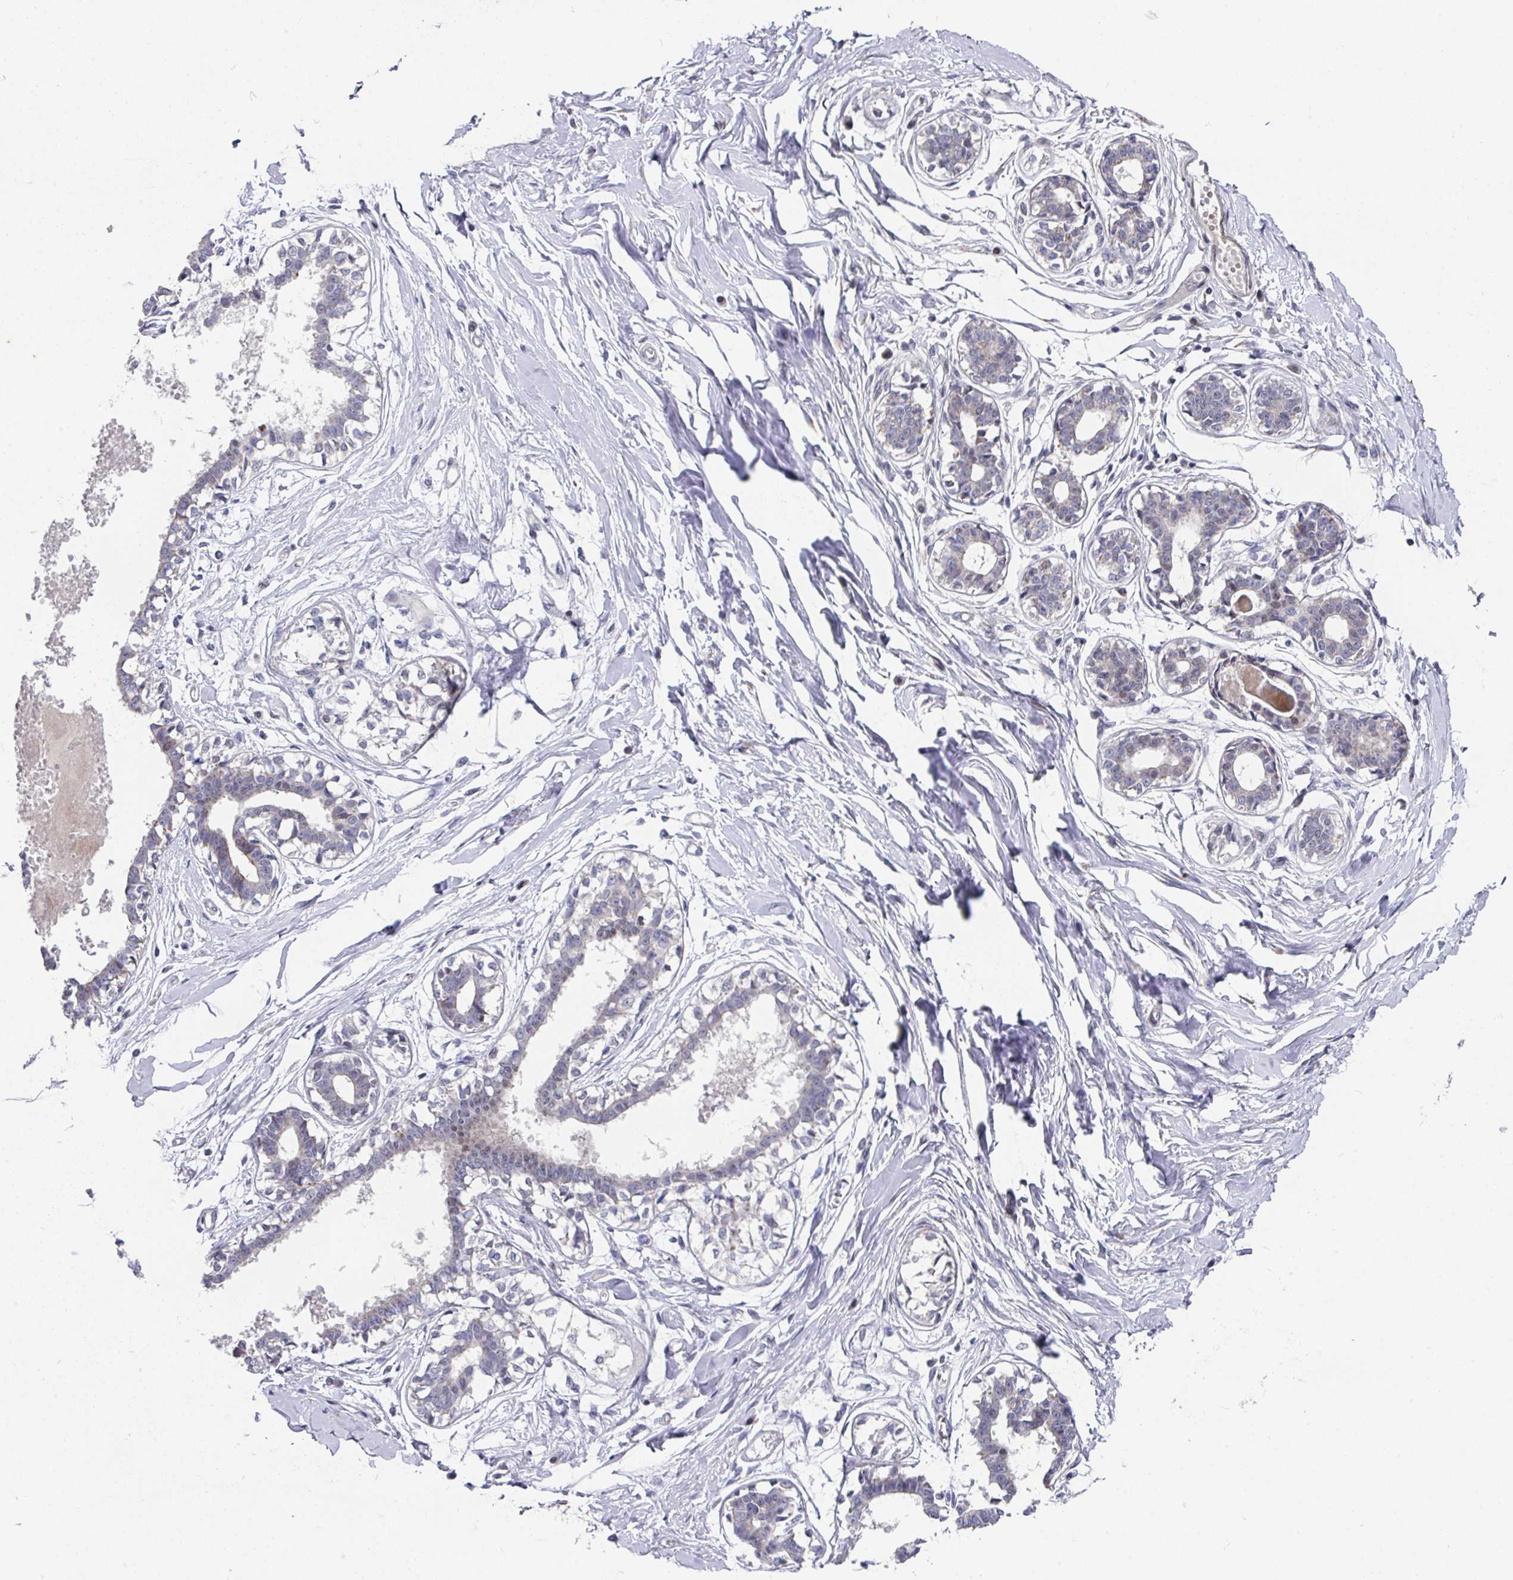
{"staining": {"intensity": "negative", "quantity": "none", "location": "none"}, "tissue": "breast", "cell_type": "Adipocytes", "image_type": "normal", "snomed": [{"axis": "morphology", "description": "Normal tissue, NOS"}, {"axis": "topography", "description": "Breast"}], "caption": "The histopathology image displays no staining of adipocytes in benign breast.", "gene": "CBX7", "patient": {"sex": "female", "age": 45}}